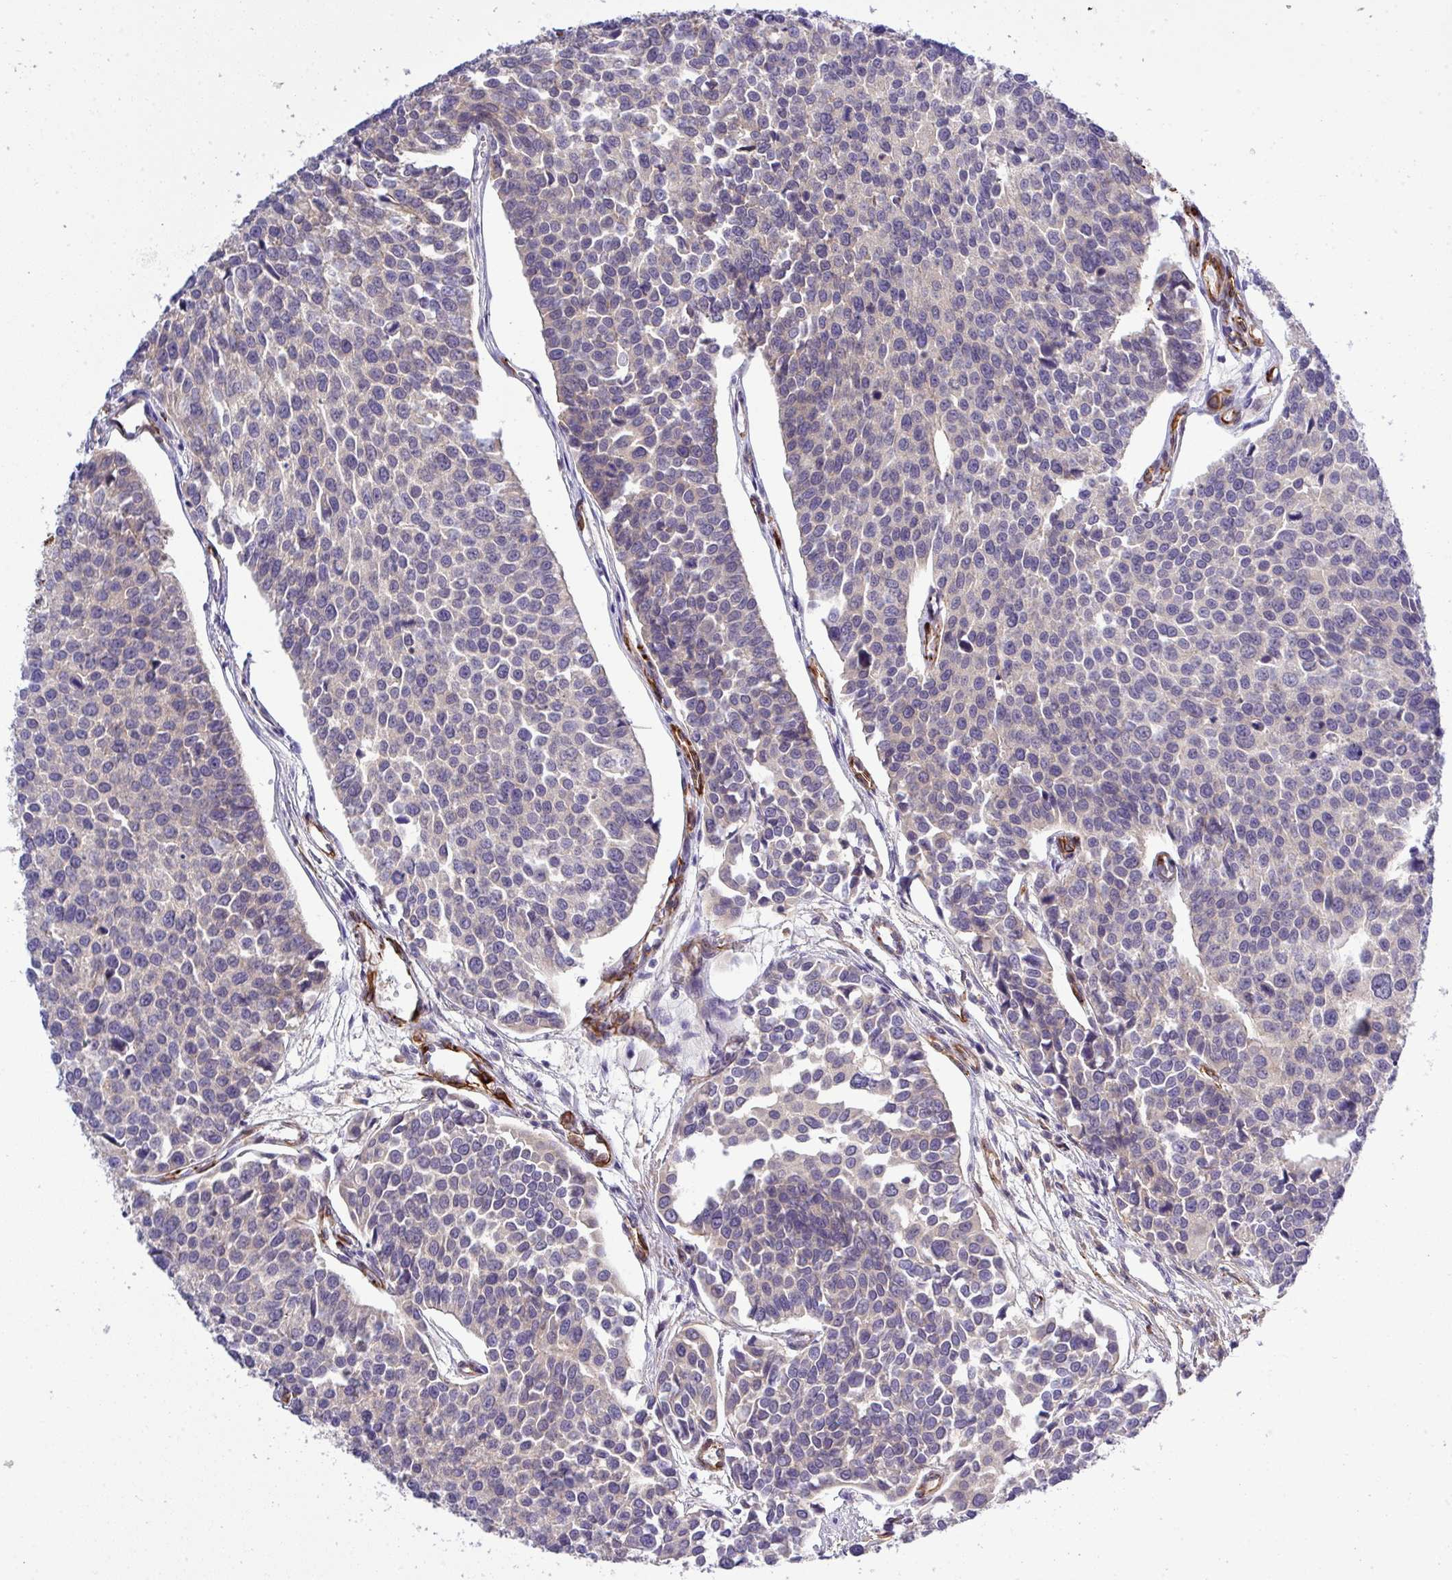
{"staining": {"intensity": "negative", "quantity": "none", "location": "none"}, "tissue": "urothelial cancer", "cell_type": "Tumor cells", "image_type": "cancer", "snomed": [{"axis": "morphology", "description": "Urothelial carcinoma, Low grade"}, {"axis": "topography", "description": "Urinary bladder"}], "caption": "Low-grade urothelial carcinoma was stained to show a protein in brown. There is no significant positivity in tumor cells.", "gene": "PARD6A", "patient": {"sex": "female", "age": 78}}